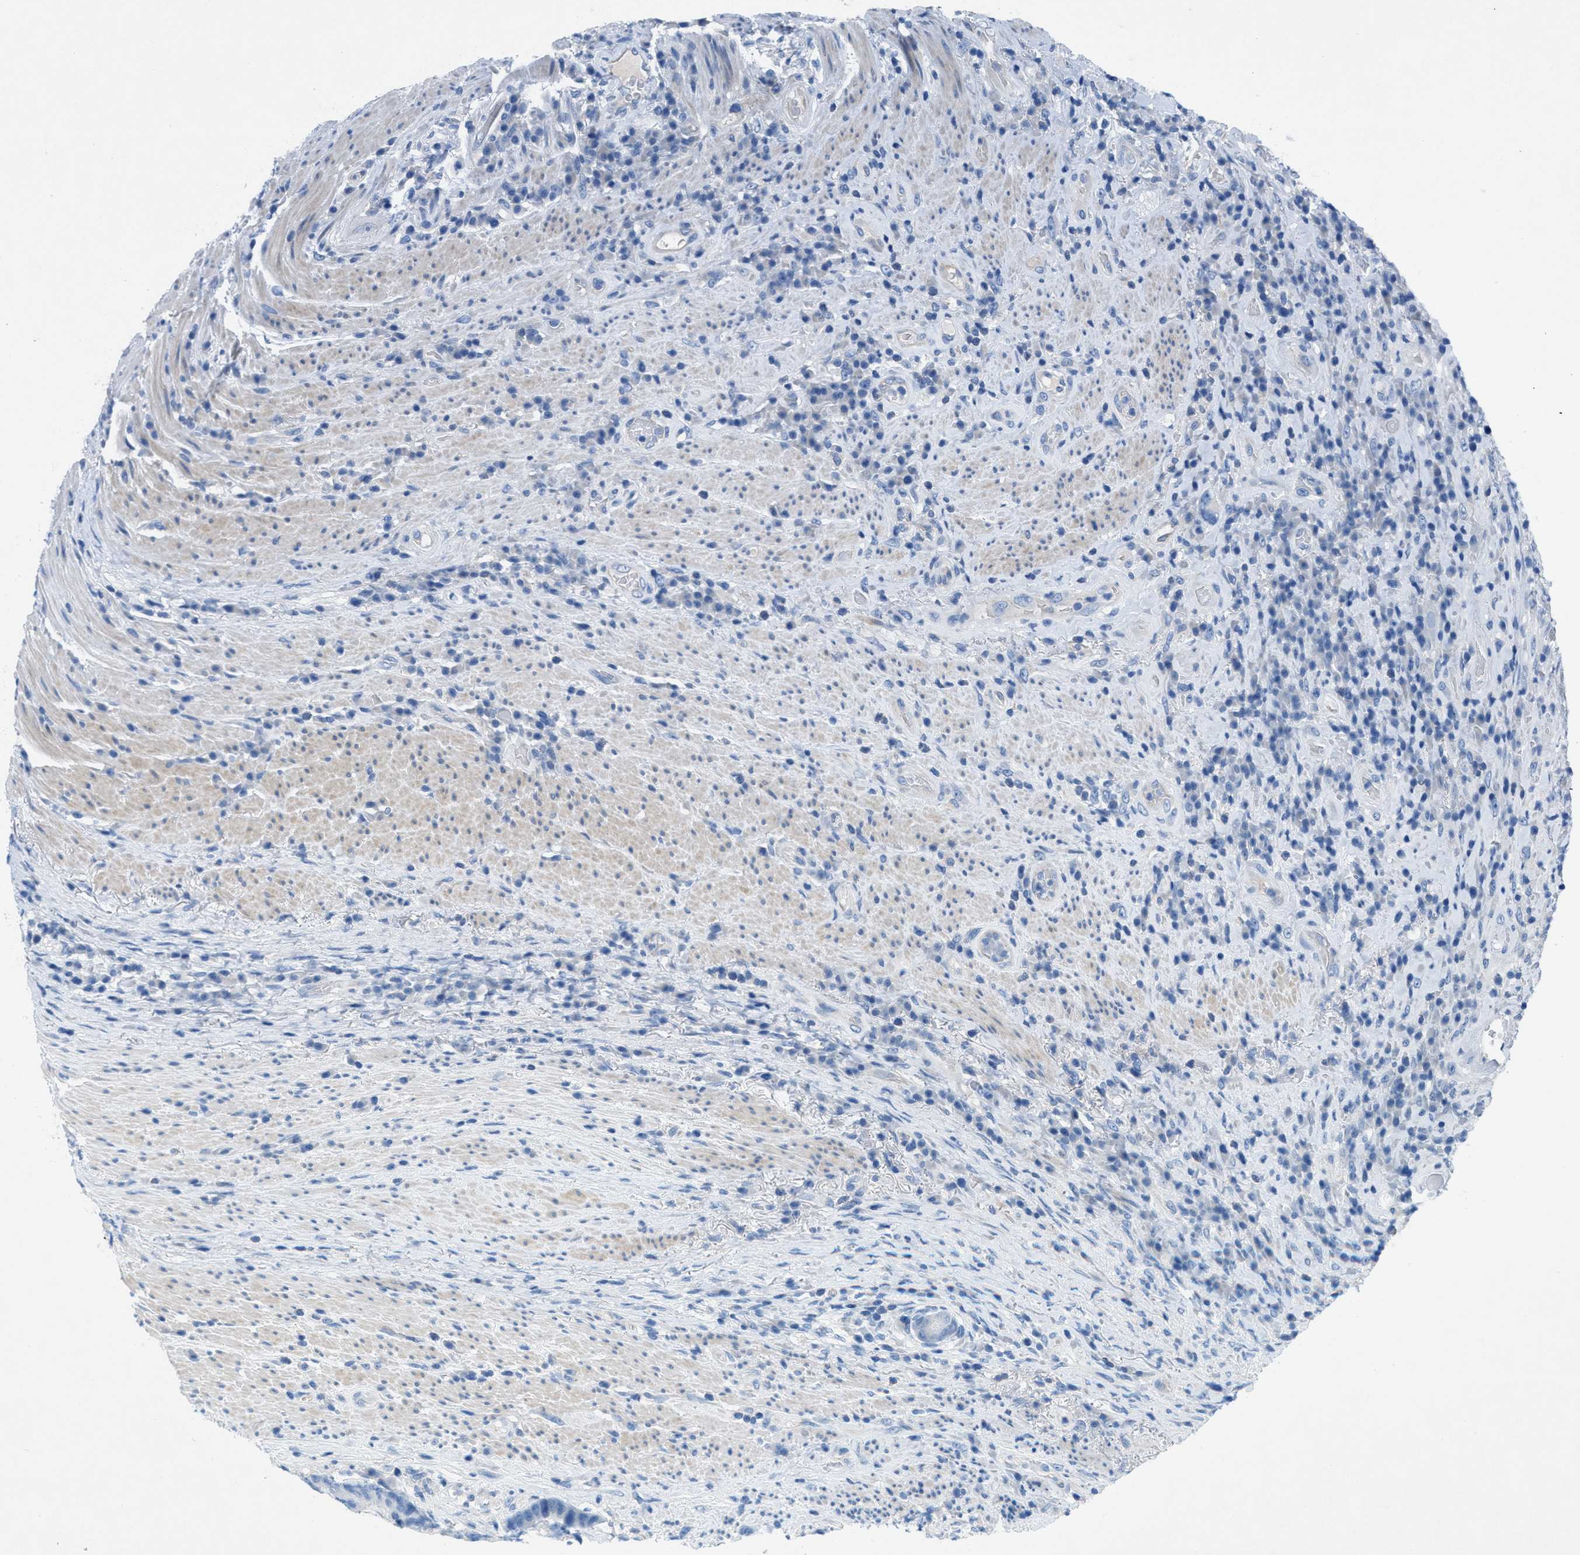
{"staining": {"intensity": "negative", "quantity": "none", "location": "none"}, "tissue": "colorectal cancer", "cell_type": "Tumor cells", "image_type": "cancer", "snomed": [{"axis": "morphology", "description": "Adenocarcinoma, NOS"}, {"axis": "topography", "description": "Rectum"}], "caption": "The histopathology image shows no significant expression in tumor cells of colorectal adenocarcinoma. The staining is performed using DAB brown chromogen with nuclei counter-stained in using hematoxylin.", "gene": "GALNT17", "patient": {"sex": "female", "age": 89}}